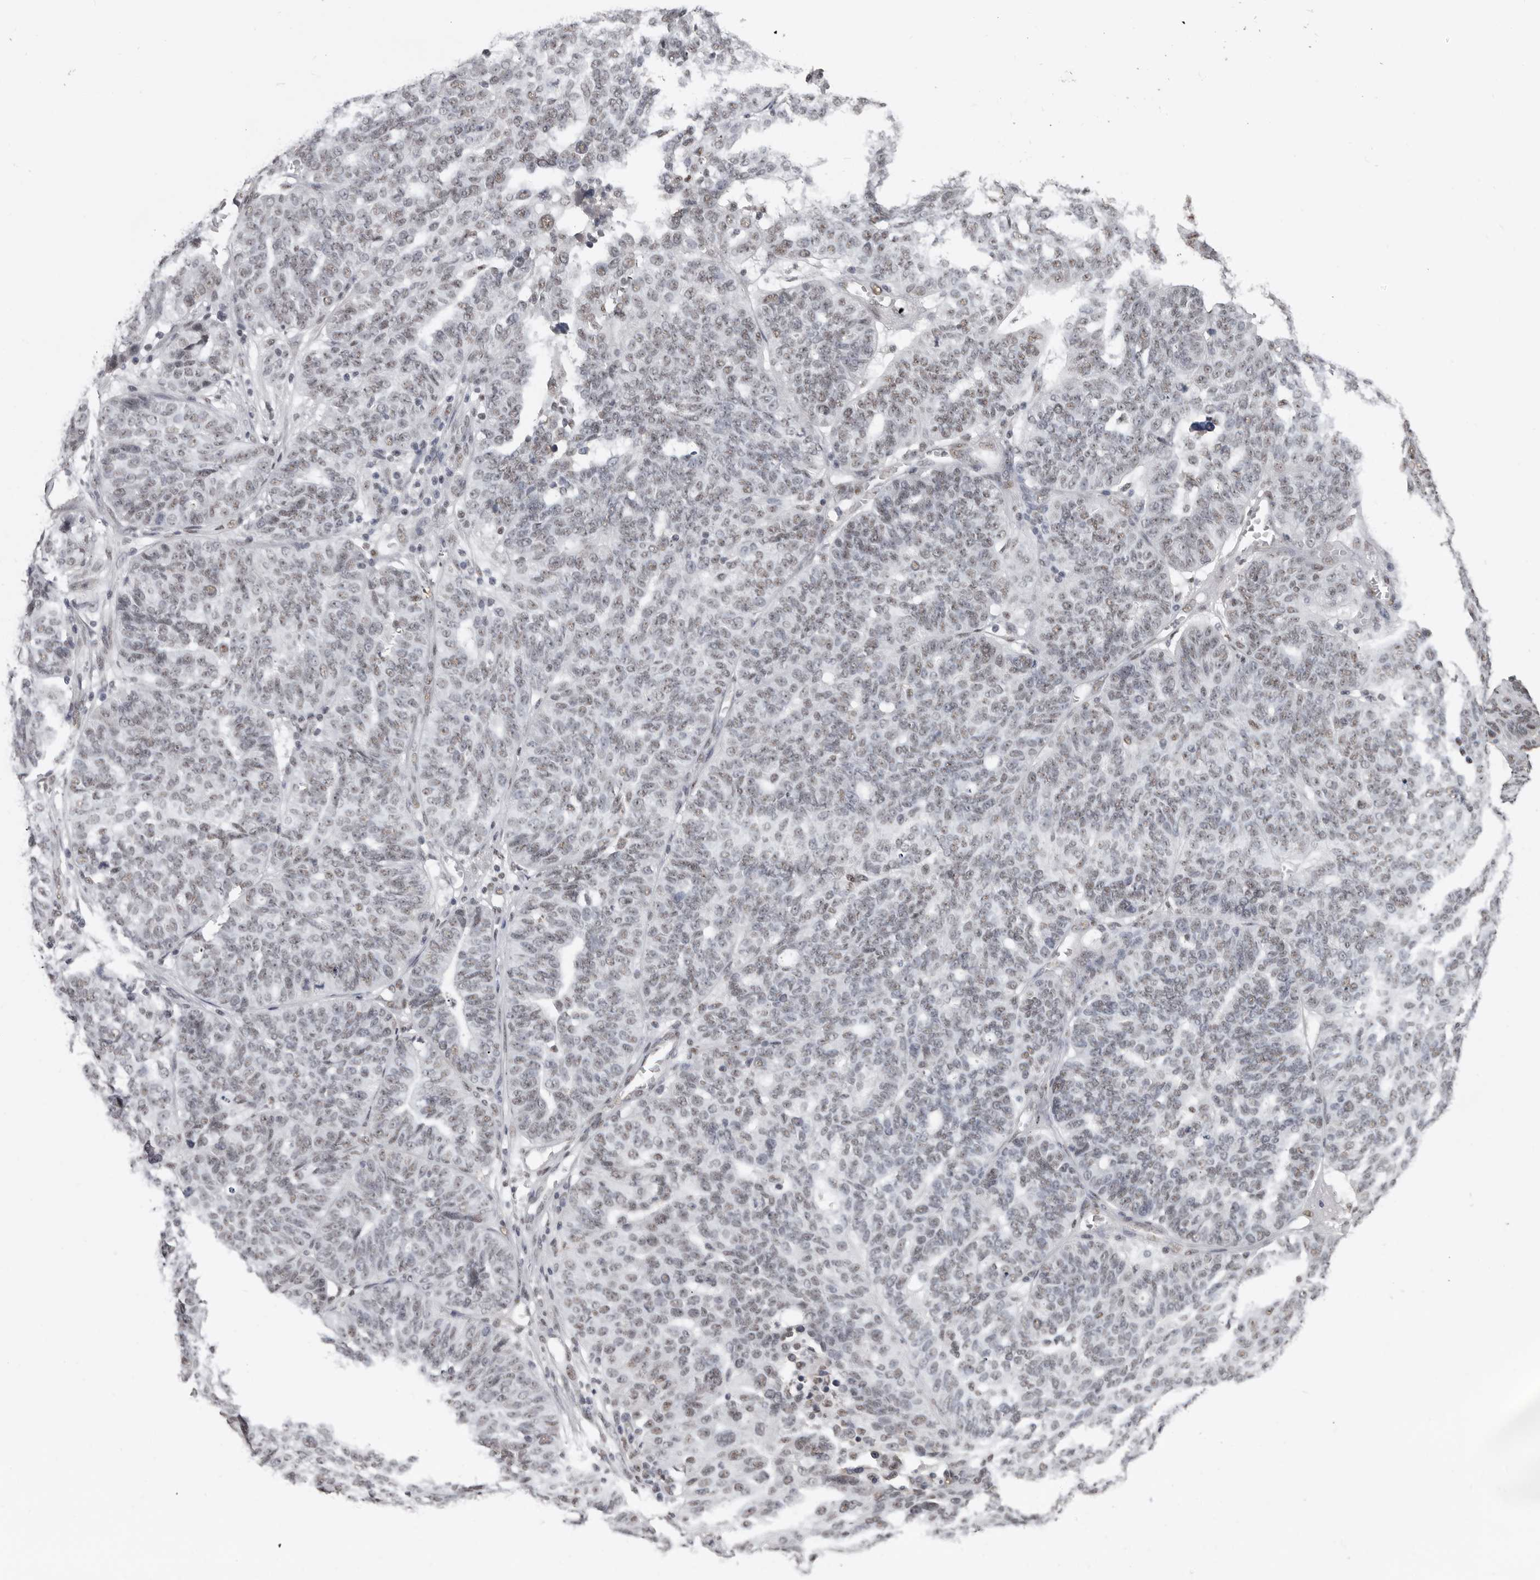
{"staining": {"intensity": "weak", "quantity": "<25%", "location": "nuclear"}, "tissue": "ovarian cancer", "cell_type": "Tumor cells", "image_type": "cancer", "snomed": [{"axis": "morphology", "description": "Cystadenocarcinoma, serous, NOS"}, {"axis": "topography", "description": "Ovary"}], "caption": "Tumor cells are negative for brown protein staining in ovarian serous cystadenocarcinoma.", "gene": "SCAF4", "patient": {"sex": "female", "age": 59}}